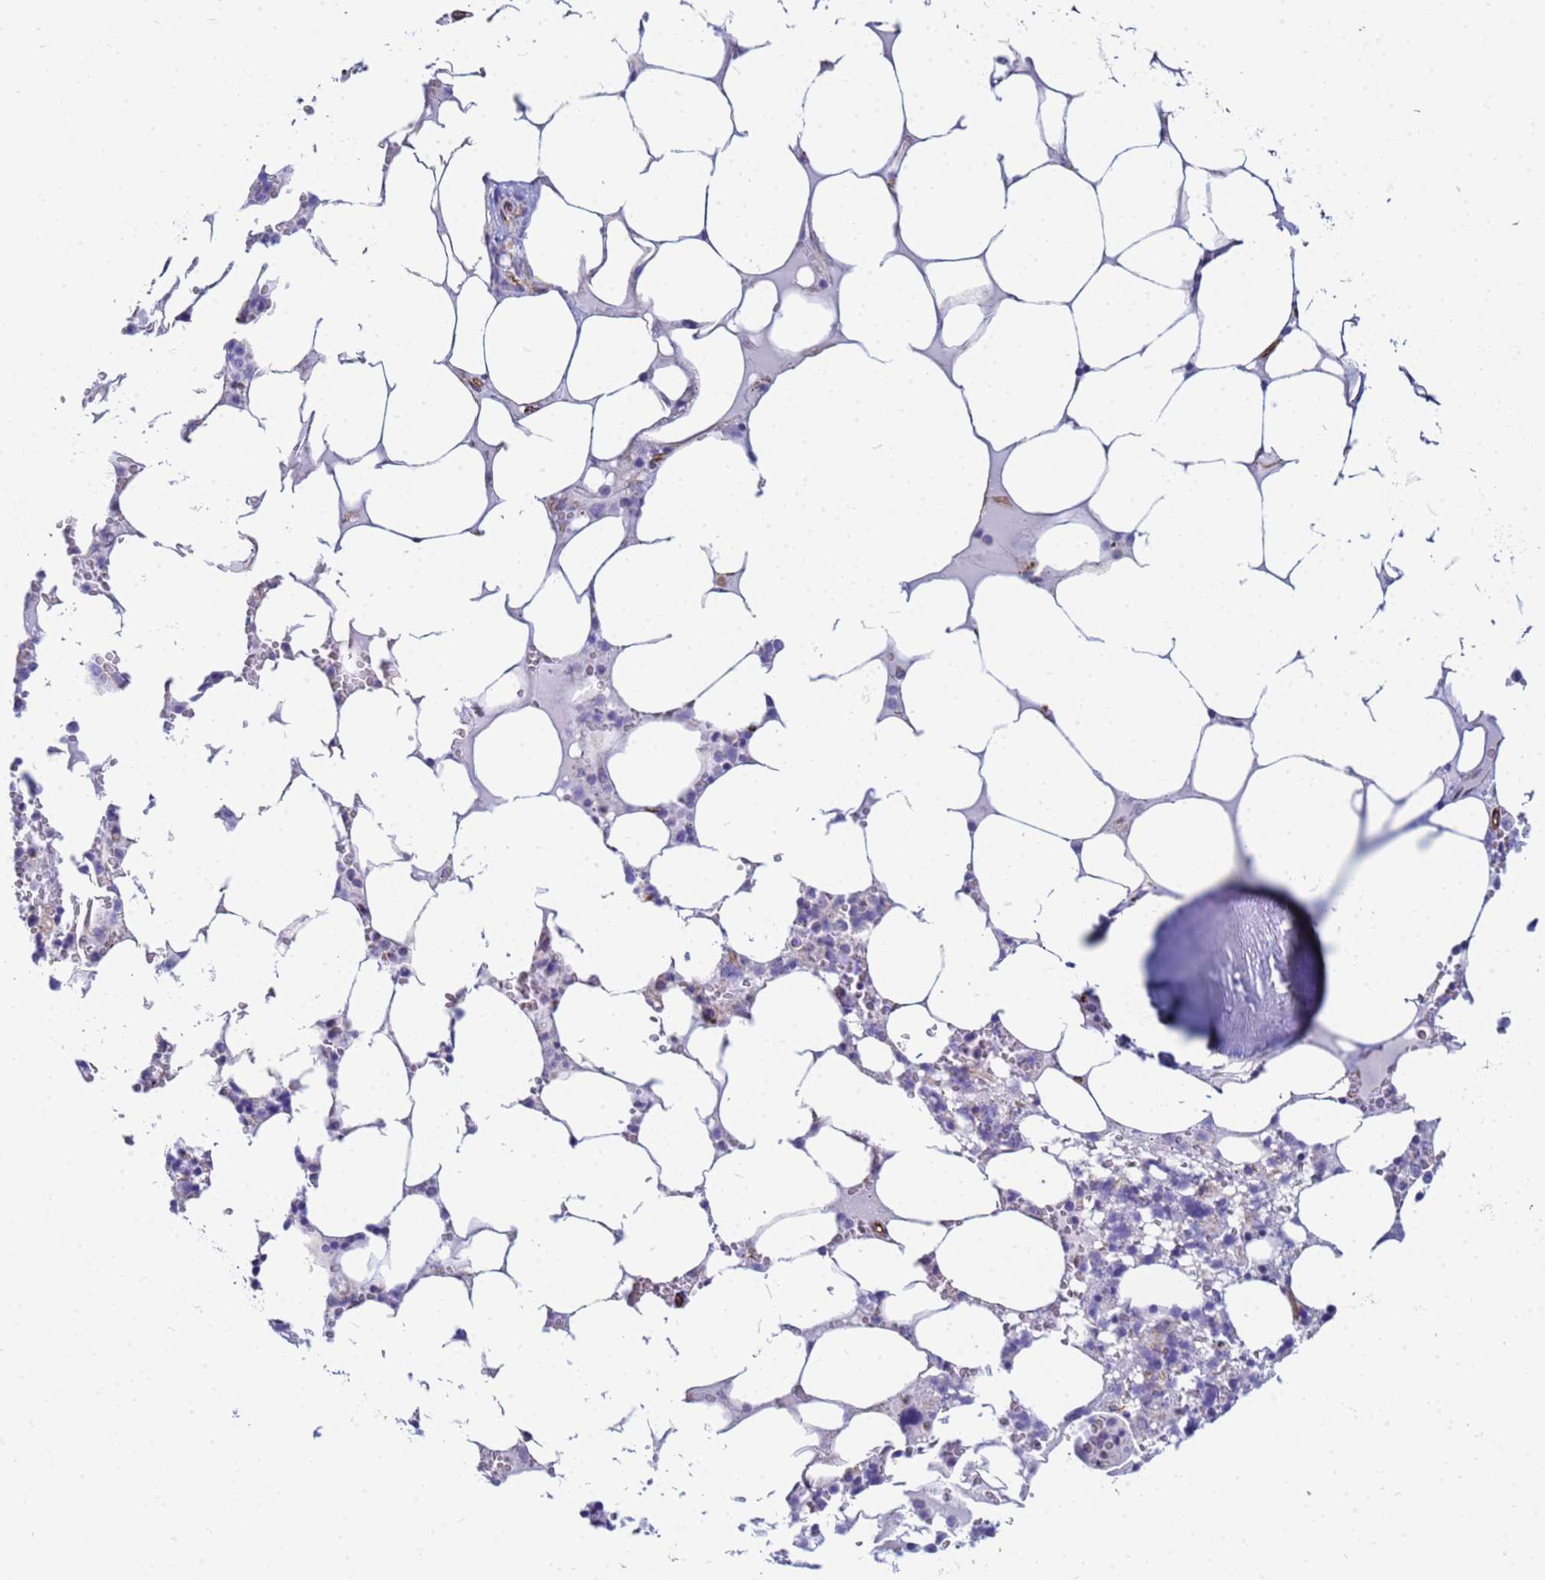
{"staining": {"intensity": "weak", "quantity": "<25%", "location": "cytoplasmic/membranous"}, "tissue": "bone marrow", "cell_type": "Hematopoietic cells", "image_type": "normal", "snomed": [{"axis": "morphology", "description": "Normal tissue, NOS"}, {"axis": "topography", "description": "Bone marrow"}], "caption": "Image shows no significant protein positivity in hematopoietic cells of unremarkable bone marrow. Brightfield microscopy of immunohistochemistry (IHC) stained with DAB (brown) and hematoxylin (blue), captured at high magnification.", "gene": "UBXN2B", "patient": {"sex": "male", "age": 64}}